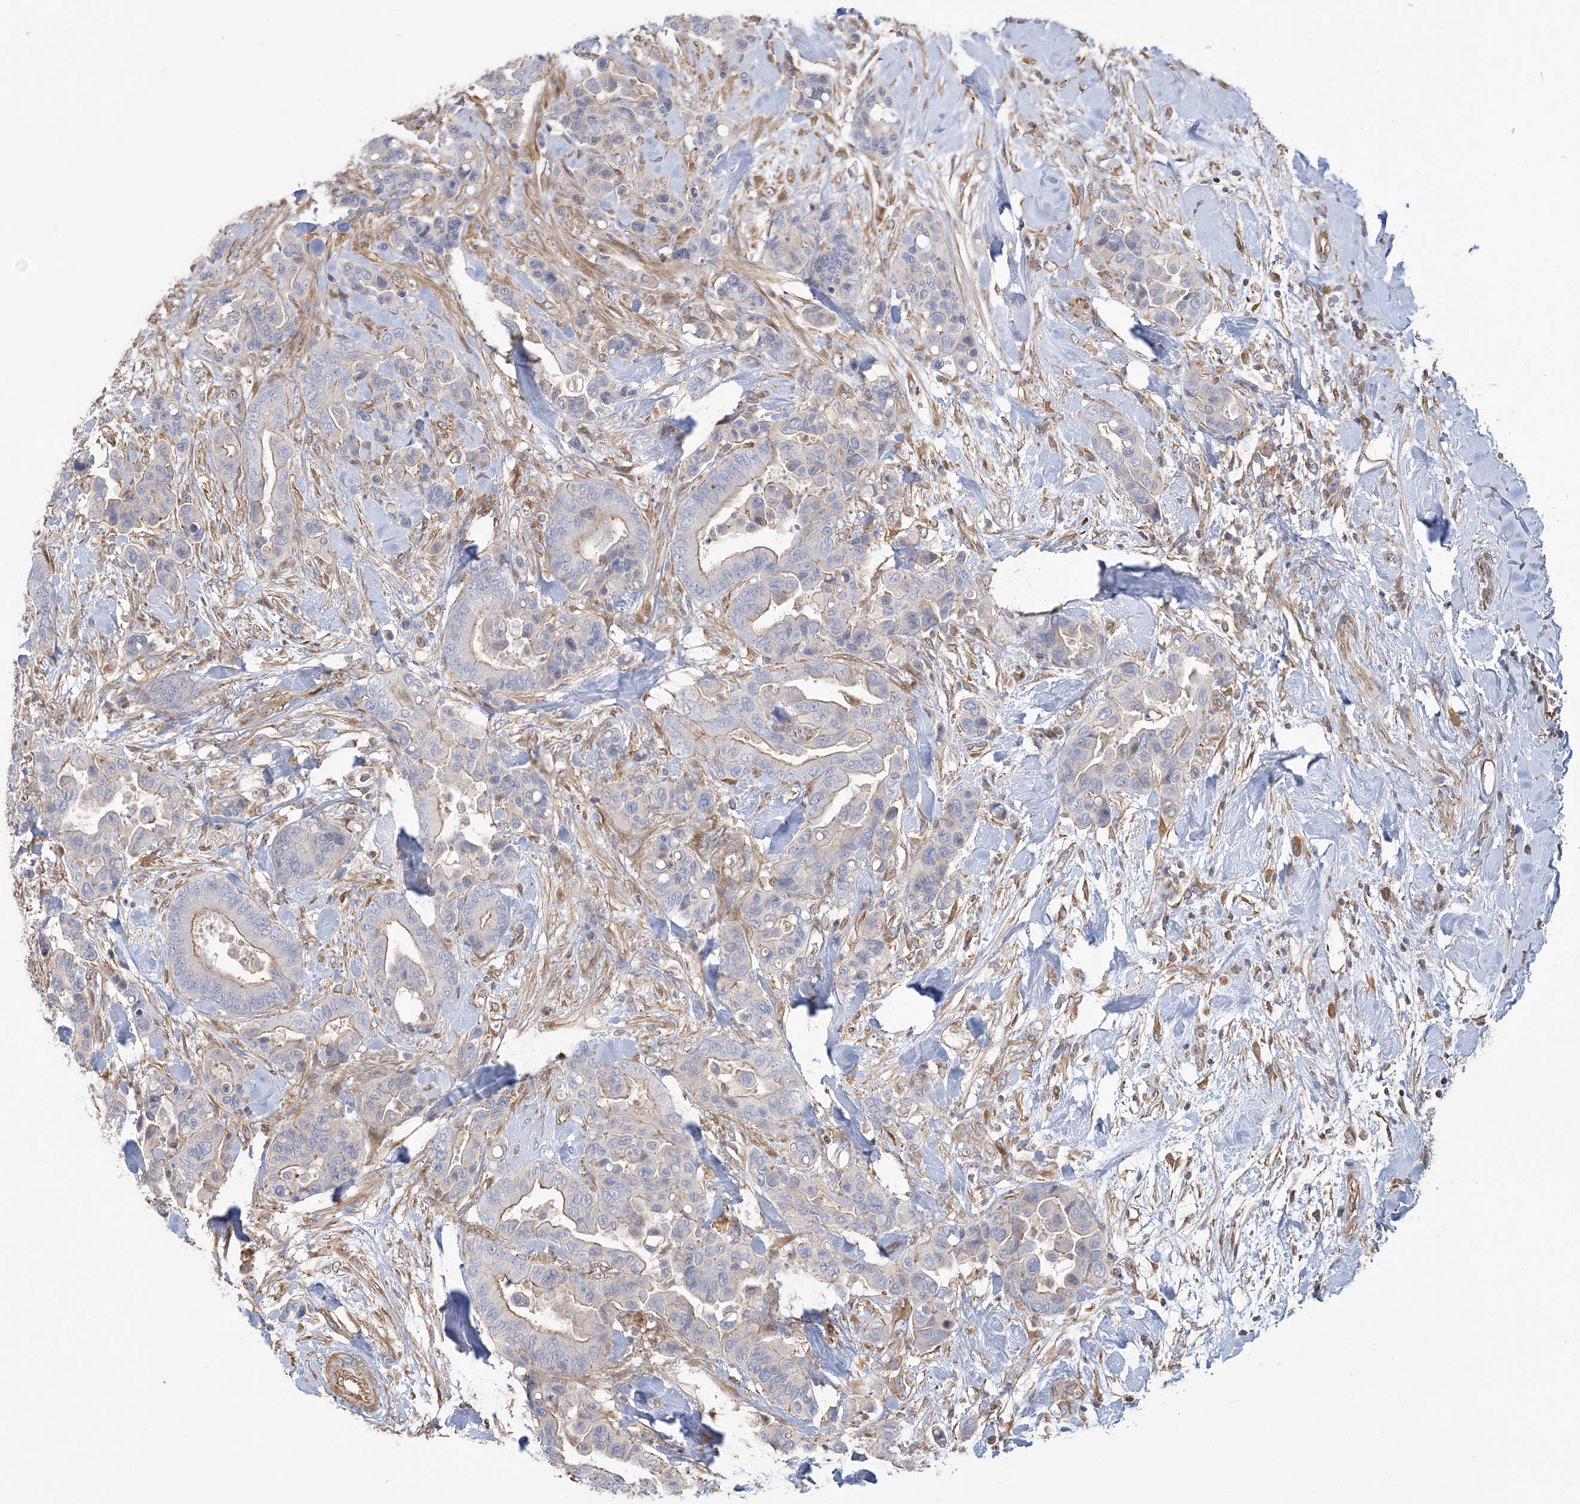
{"staining": {"intensity": "weak", "quantity": "<25%", "location": "cytoplasmic/membranous"}, "tissue": "colorectal cancer", "cell_type": "Tumor cells", "image_type": "cancer", "snomed": [{"axis": "morphology", "description": "Normal tissue, NOS"}, {"axis": "morphology", "description": "Adenocarcinoma, NOS"}, {"axis": "topography", "description": "Colon"}], "caption": "Tumor cells show no significant expression in adenocarcinoma (colorectal).", "gene": "ZNF821", "patient": {"sex": "male", "age": 82}}